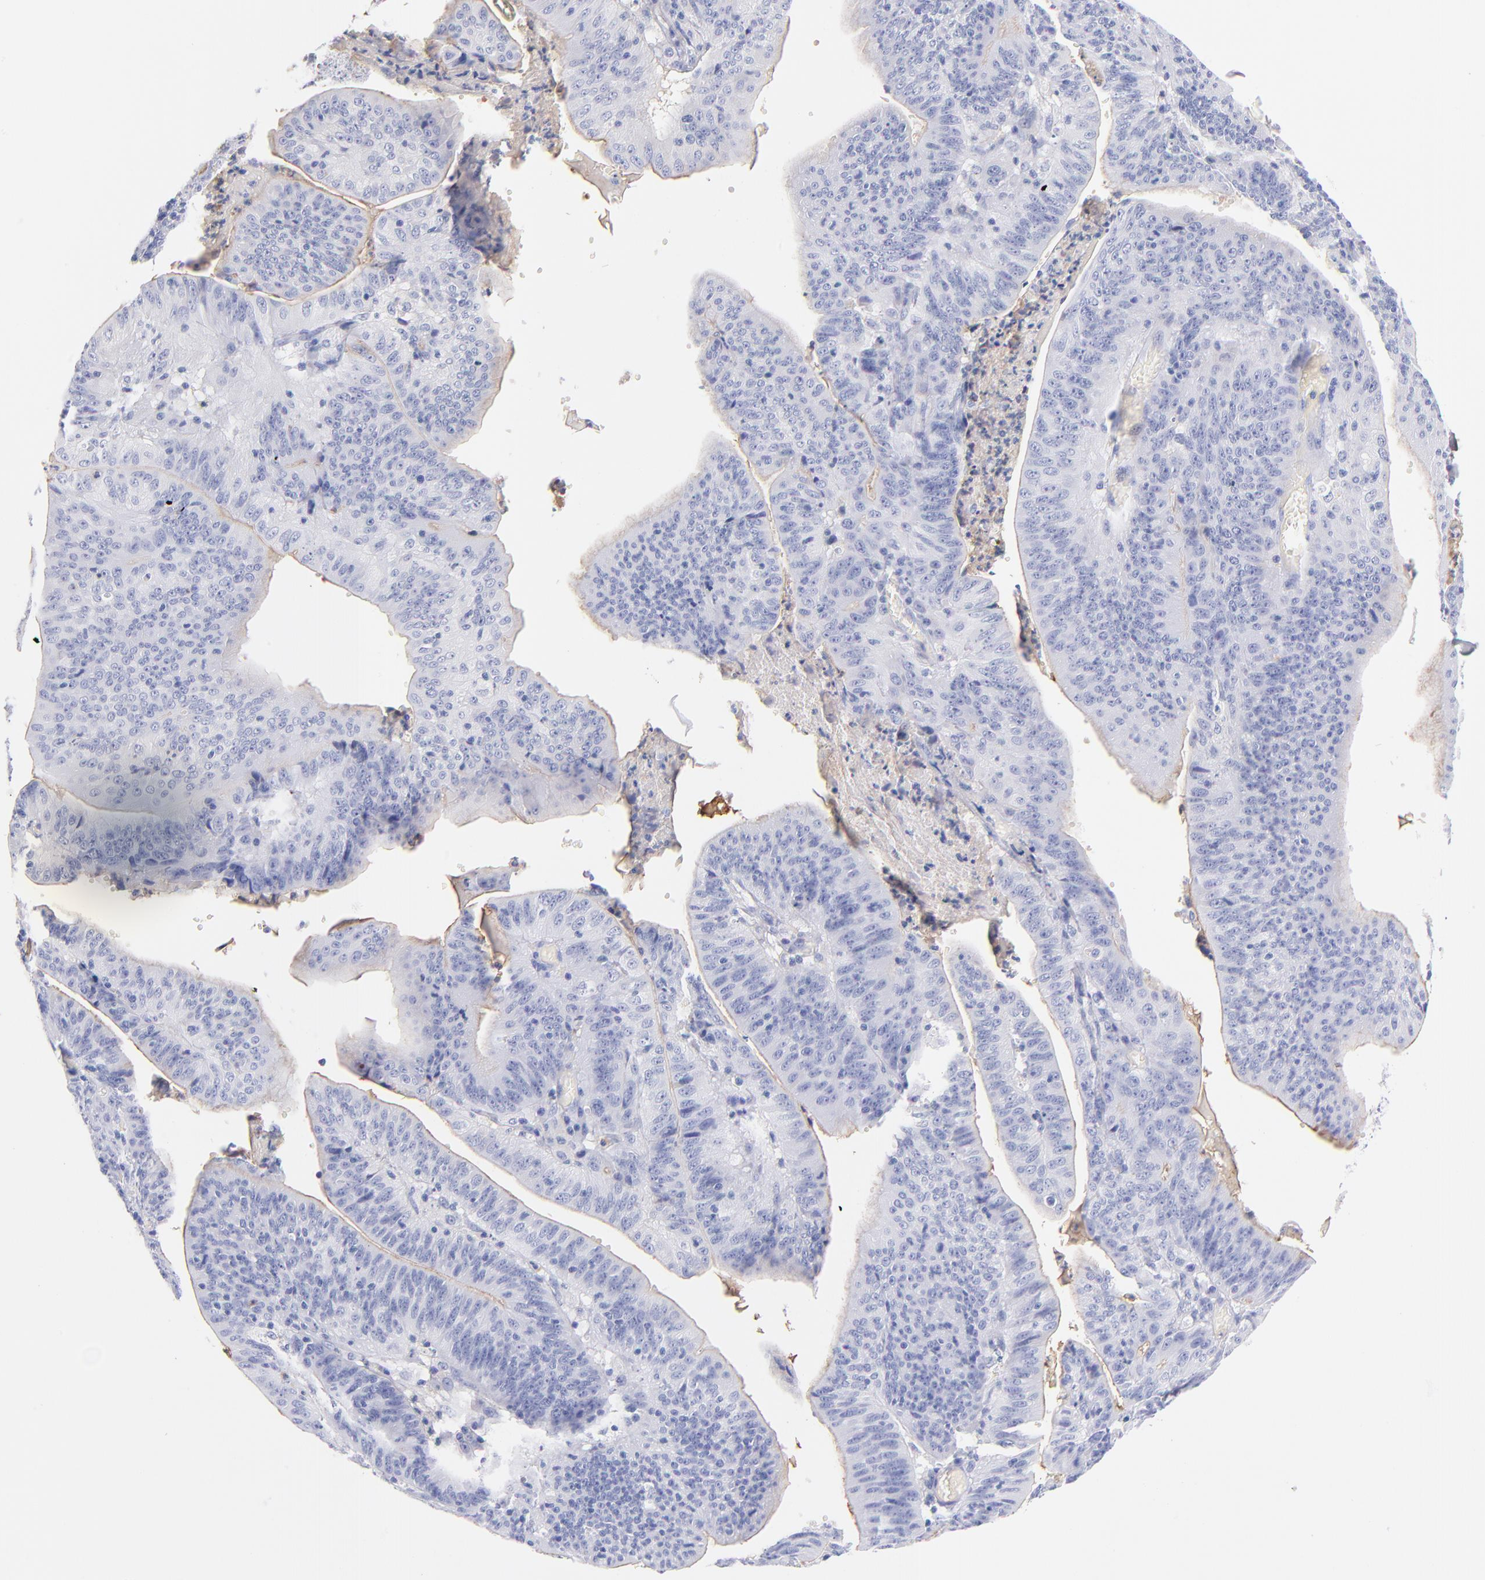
{"staining": {"intensity": "weak", "quantity": "<25%", "location": "cytoplasmic/membranous"}, "tissue": "stomach cancer", "cell_type": "Tumor cells", "image_type": "cancer", "snomed": [{"axis": "morphology", "description": "Adenocarcinoma, NOS"}, {"axis": "topography", "description": "Stomach, lower"}], "caption": "Immunohistochemistry (IHC) micrograph of stomach cancer (adenocarcinoma) stained for a protein (brown), which demonstrates no positivity in tumor cells.", "gene": "HP", "patient": {"sex": "female", "age": 86}}